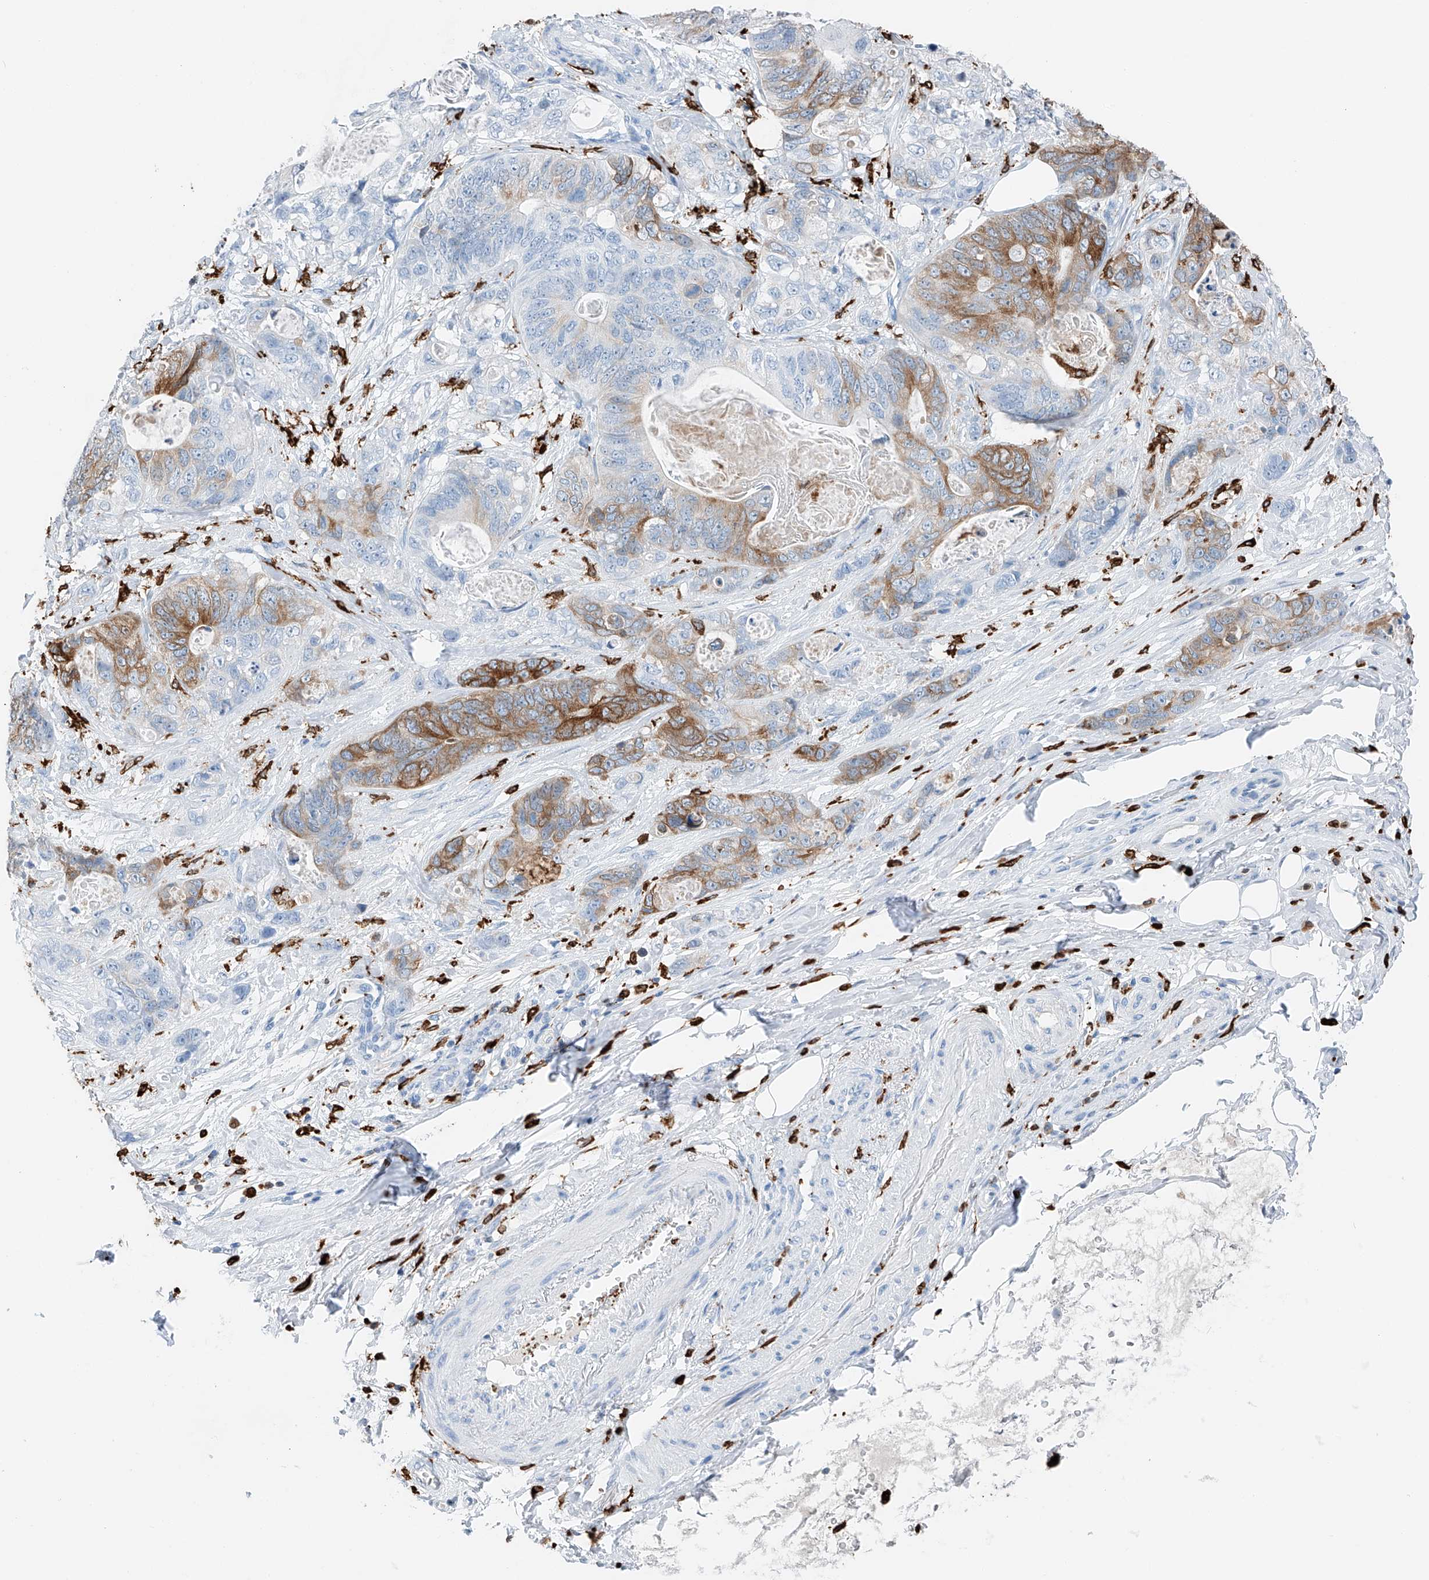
{"staining": {"intensity": "moderate", "quantity": "<25%", "location": "cytoplasmic/membranous"}, "tissue": "stomach cancer", "cell_type": "Tumor cells", "image_type": "cancer", "snomed": [{"axis": "morphology", "description": "Normal tissue, NOS"}, {"axis": "morphology", "description": "Adenocarcinoma, NOS"}, {"axis": "topography", "description": "Stomach"}], "caption": "An immunohistochemistry (IHC) histopathology image of tumor tissue is shown. Protein staining in brown highlights moderate cytoplasmic/membranous positivity in stomach cancer within tumor cells. Using DAB (brown) and hematoxylin (blue) stains, captured at high magnification using brightfield microscopy.", "gene": "TBXAS1", "patient": {"sex": "female", "age": 89}}